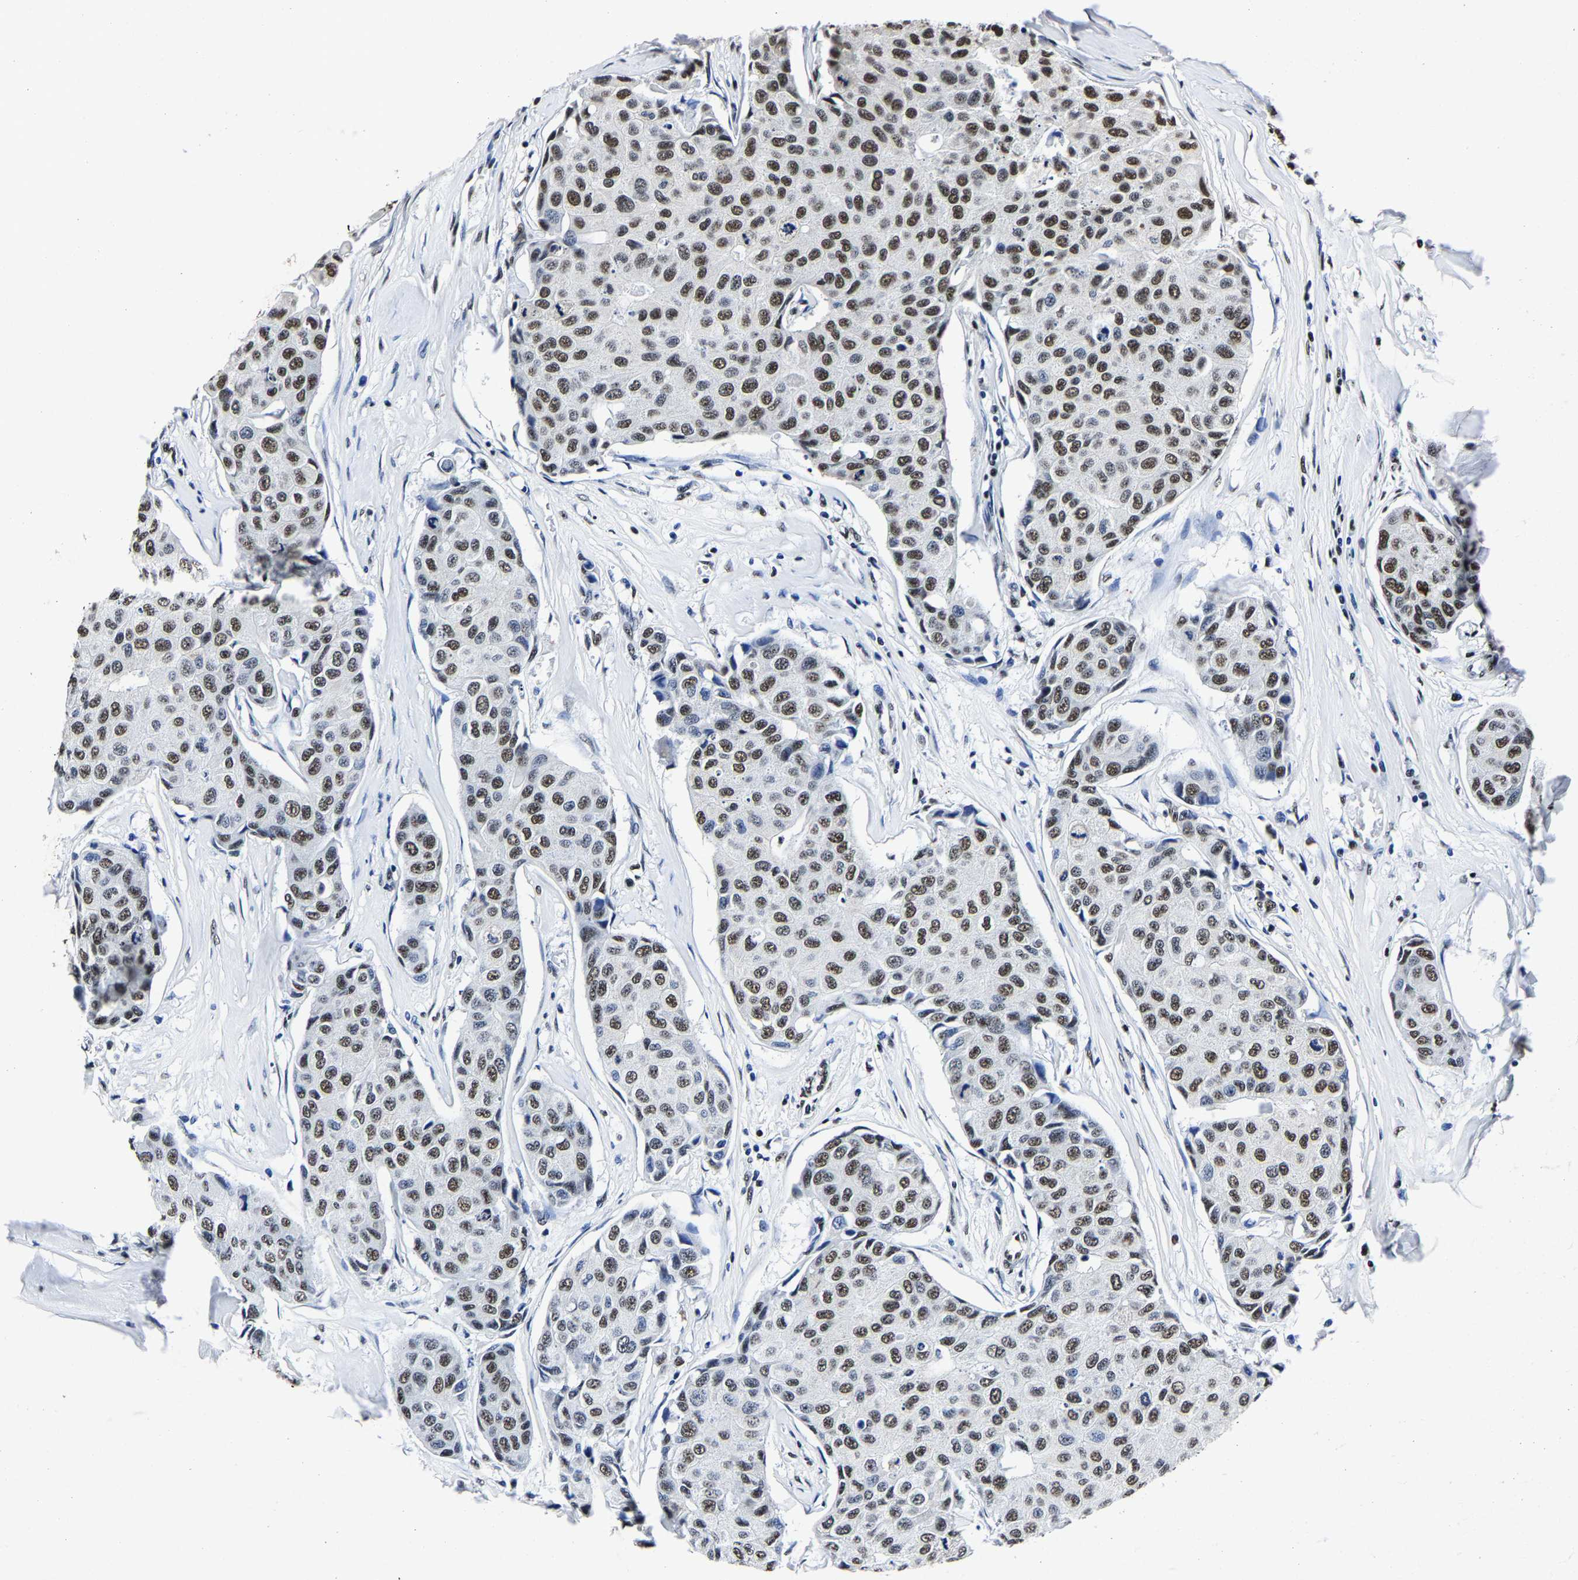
{"staining": {"intensity": "moderate", "quantity": ">75%", "location": "nuclear"}, "tissue": "breast cancer", "cell_type": "Tumor cells", "image_type": "cancer", "snomed": [{"axis": "morphology", "description": "Duct carcinoma"}, {"axis": "topography", "description": "Breast"}], "caption": "The histopathology image exhibits immunohistochemical staining of breast cancer (infiltrating ductal carcinoma). There is moderate nuclear expression is appreciated in approximately >75% of tumor cells.", "gene": "RBM45", "patient": {"sex": "female", "age": 80}}